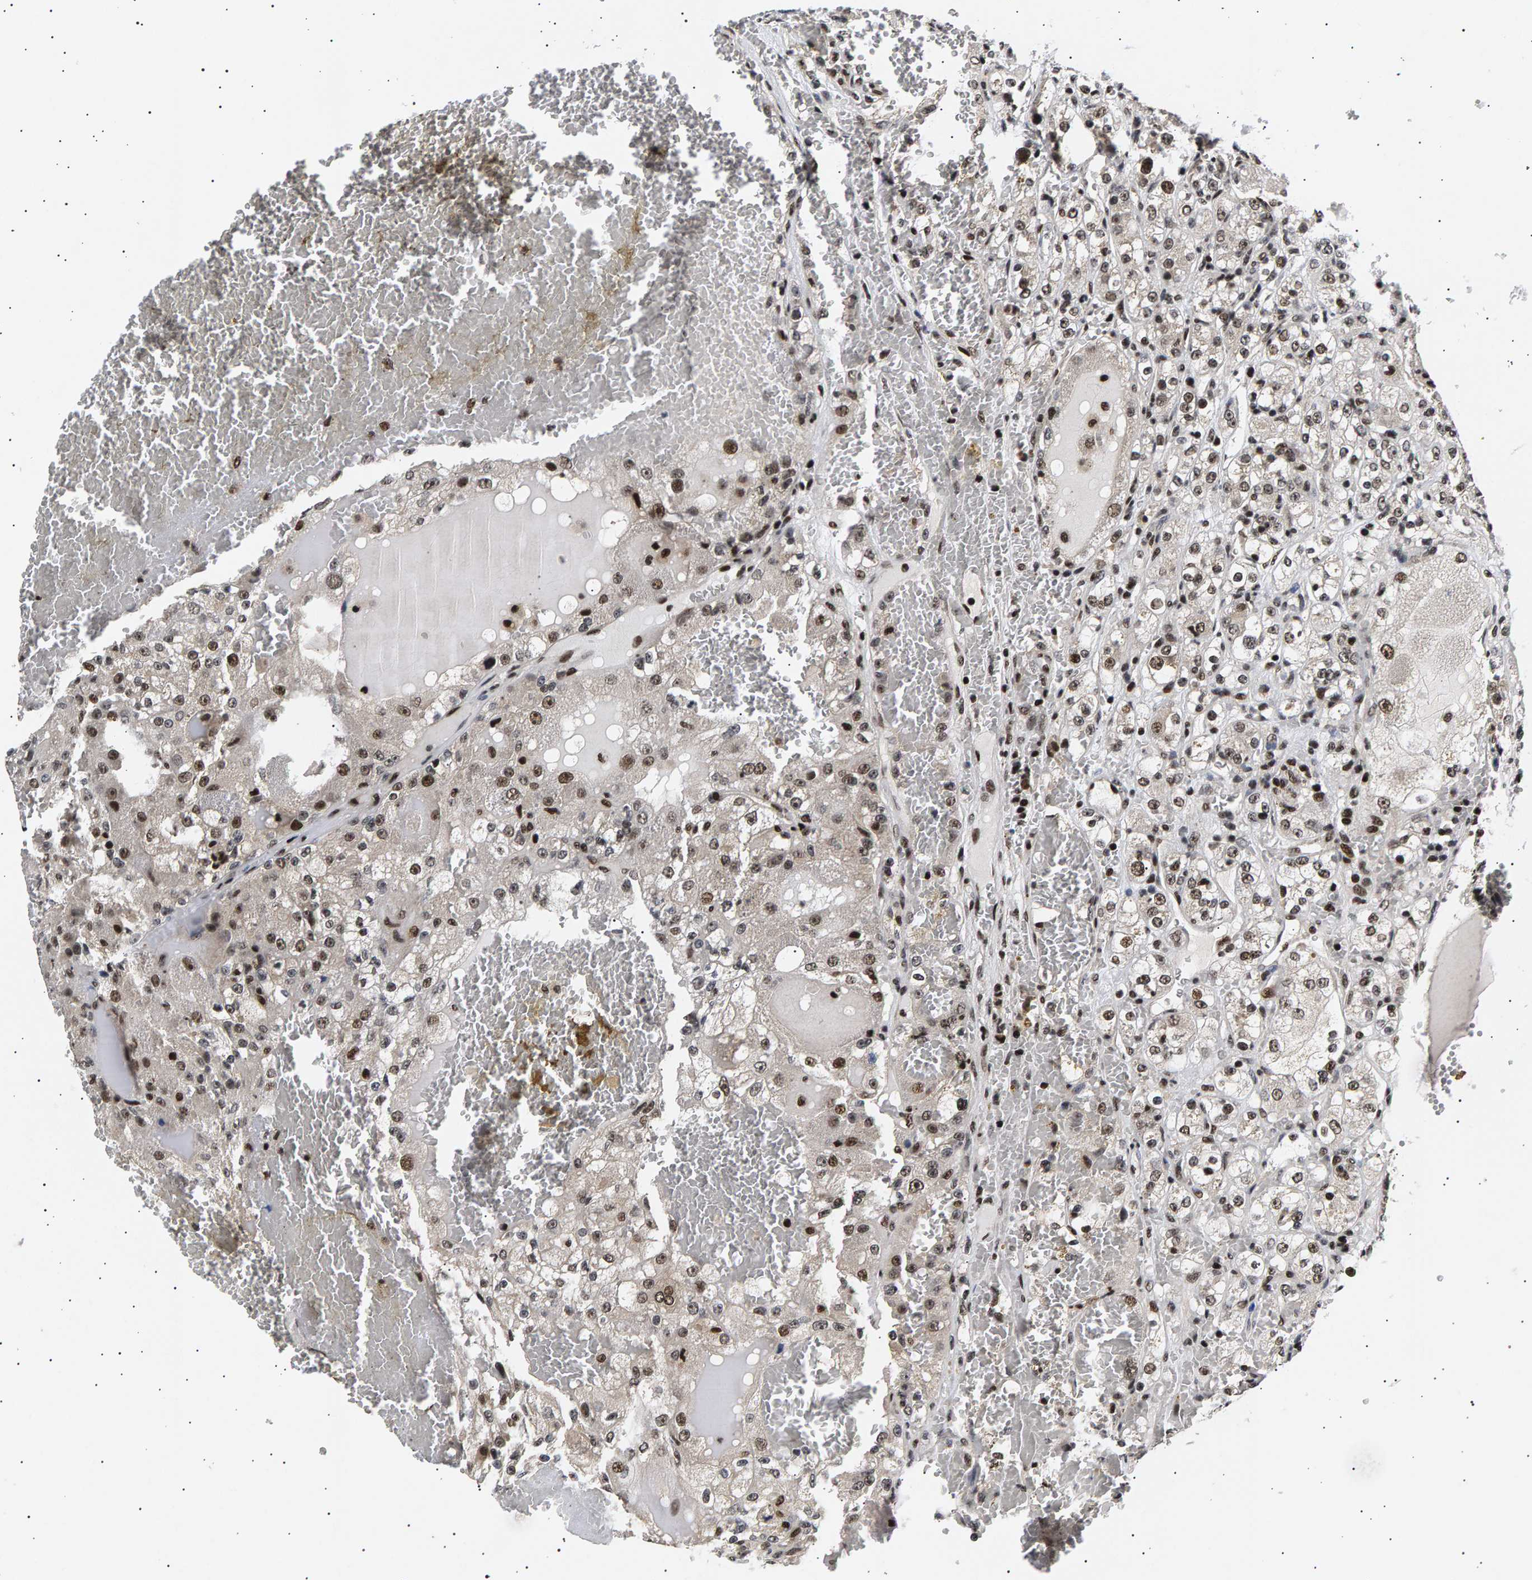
{"staining": {"intensity": "moderate", "quantity": ">75%", "location": "nuclear"}, "tissue": "renal cancer", "cell_type": "Tumor cells", "image_type": "cancer", "snomed": [{"axis": "morphology", "description": "Normal tissue, NOS"}, {"axis": "morphology", "description": "Adenocarcinoma, NOS"}, {"axis": "topography", "description": "Kidney"}], "caption": "A high-resolution image shows immunohistochemistry staining of renal adenocarcinoma, which shows moderate nuclear positivity in about >75% of tumor cells.", "gene": "ANKRD40", "patient": {"sex": "male", "age": 61}}